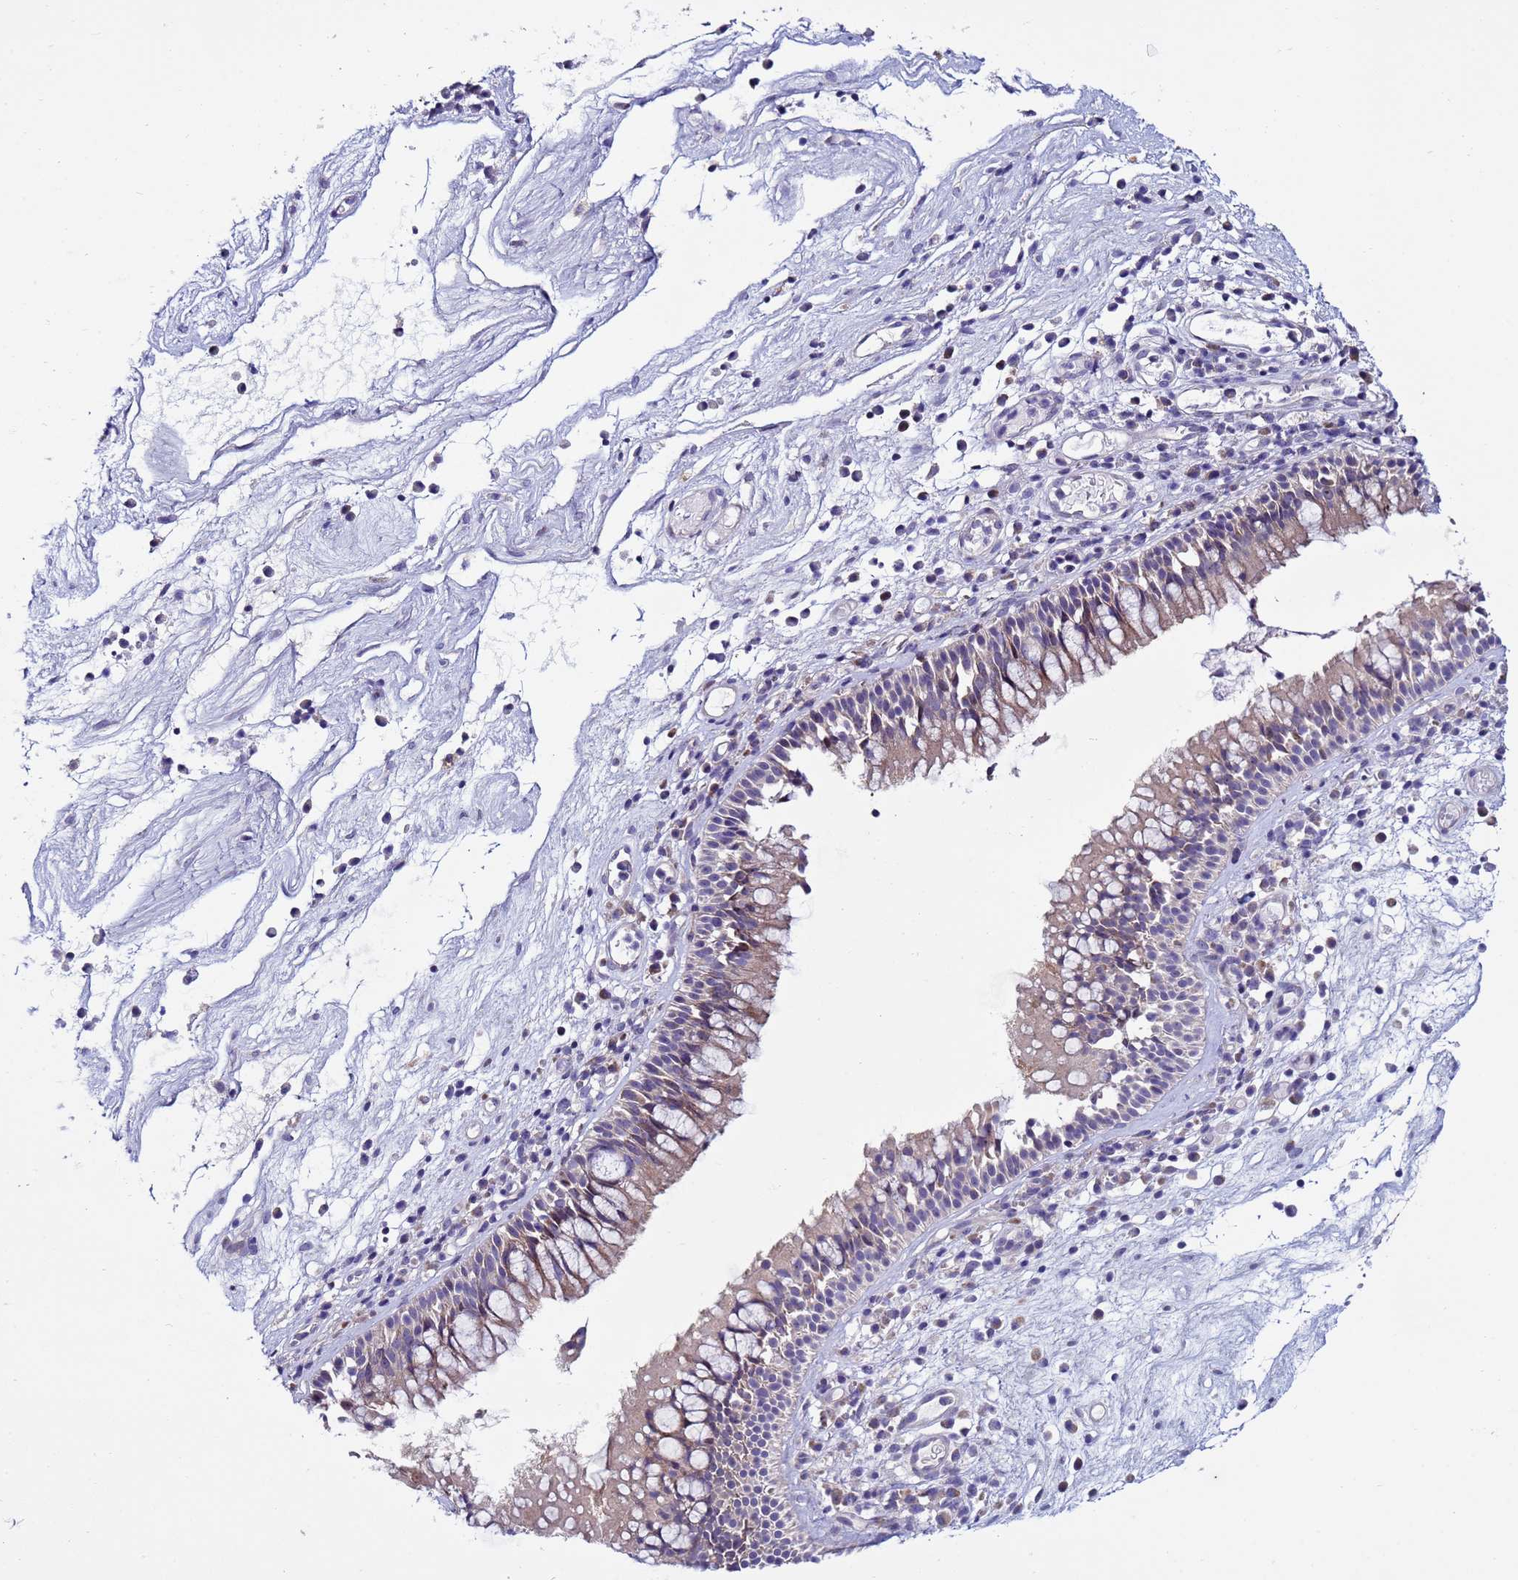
{"staining": {"intensity": "weak", "quantity": ">75%", "location": "cytoplasmic/membranous"}, "tissue": "nasopharynx", "cell_type": "Respiratory epithelial cells", "image_type": "normal", "snomed": [{"axis": "morphology", "description": "Normal tissue, NOS"}, {"axis": "morphology", "description": "Inflammation, NOS"}, {"axis": "morphology", "description": "Malignant melanoma, Metastatic site"}, {"axis": "topography", "description": "Nasopharynx"}], "caption": "Immunohistochemical staining of benign nasopharynx demonstrates >75% levels of weak cytoplasmic/membranous protein staining in approximately >75% of respiratory epithelial cells. The protein of interest is shown in brown color, while the nuclei are stained blue.", "gene": "IGSF11", "patient": {"sex": "male", "age": 70}}